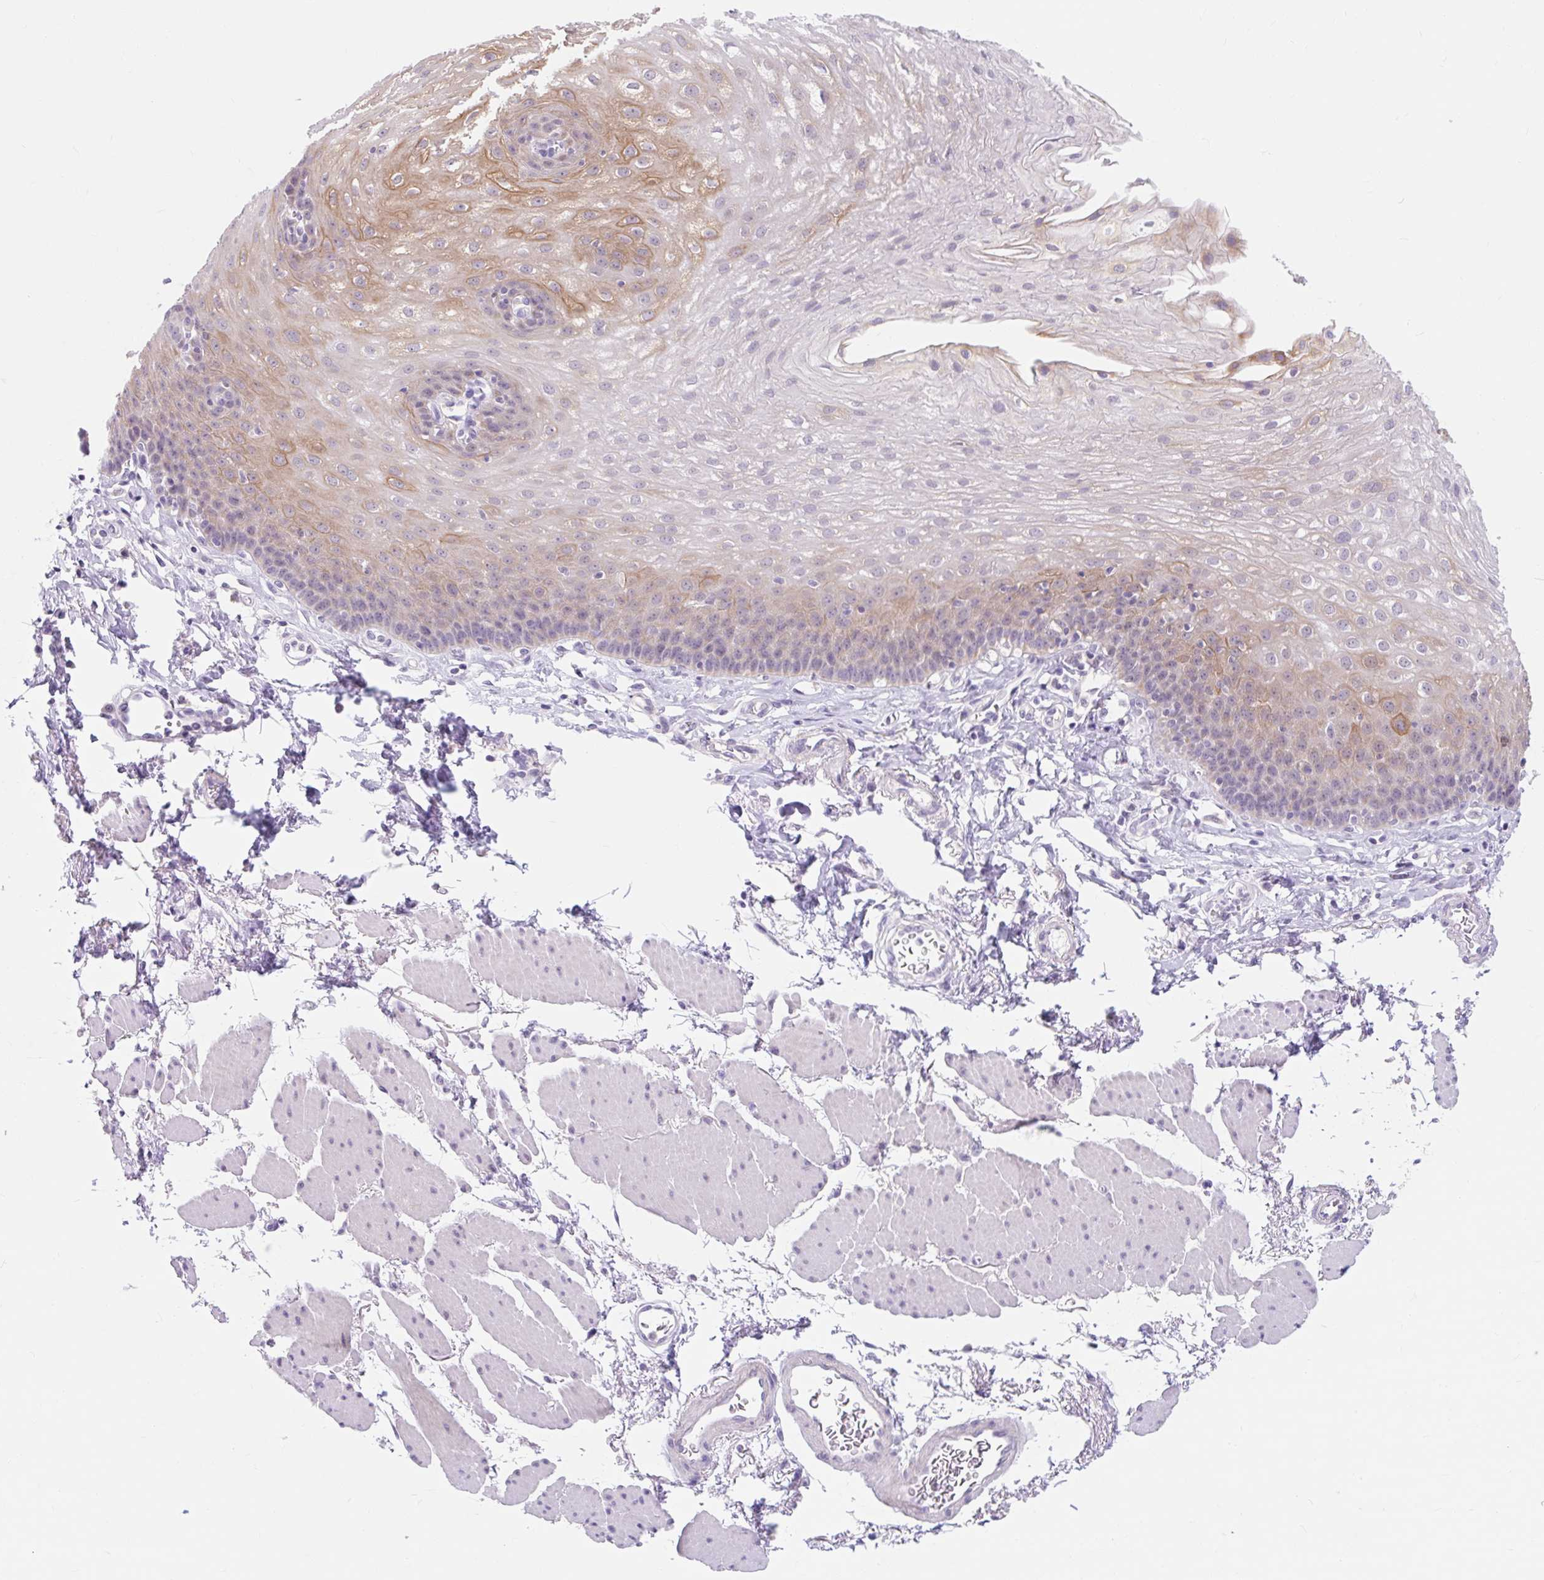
{"staining": {"intensity": "moderate", "quantity": "<25%", "location": "cytoplasmic/membranous"}, "tissue": "esophagus", "cell_type": "Squamous epithelial cells", "image_type": "normal", "snomed": [{"axis": "morphology", "description": "Normal tissue, NOS"}, {"axis": "topography", "description": "Esophagus"}], "caption": "The photomicrograph exhibits a brown stain indicating the presence of a protein in the cytoplasmic/membranous of squamous epithelial cells in esophagus.", "gene": "ITPK1", "patient": {"sex": "female", "age": 81}}